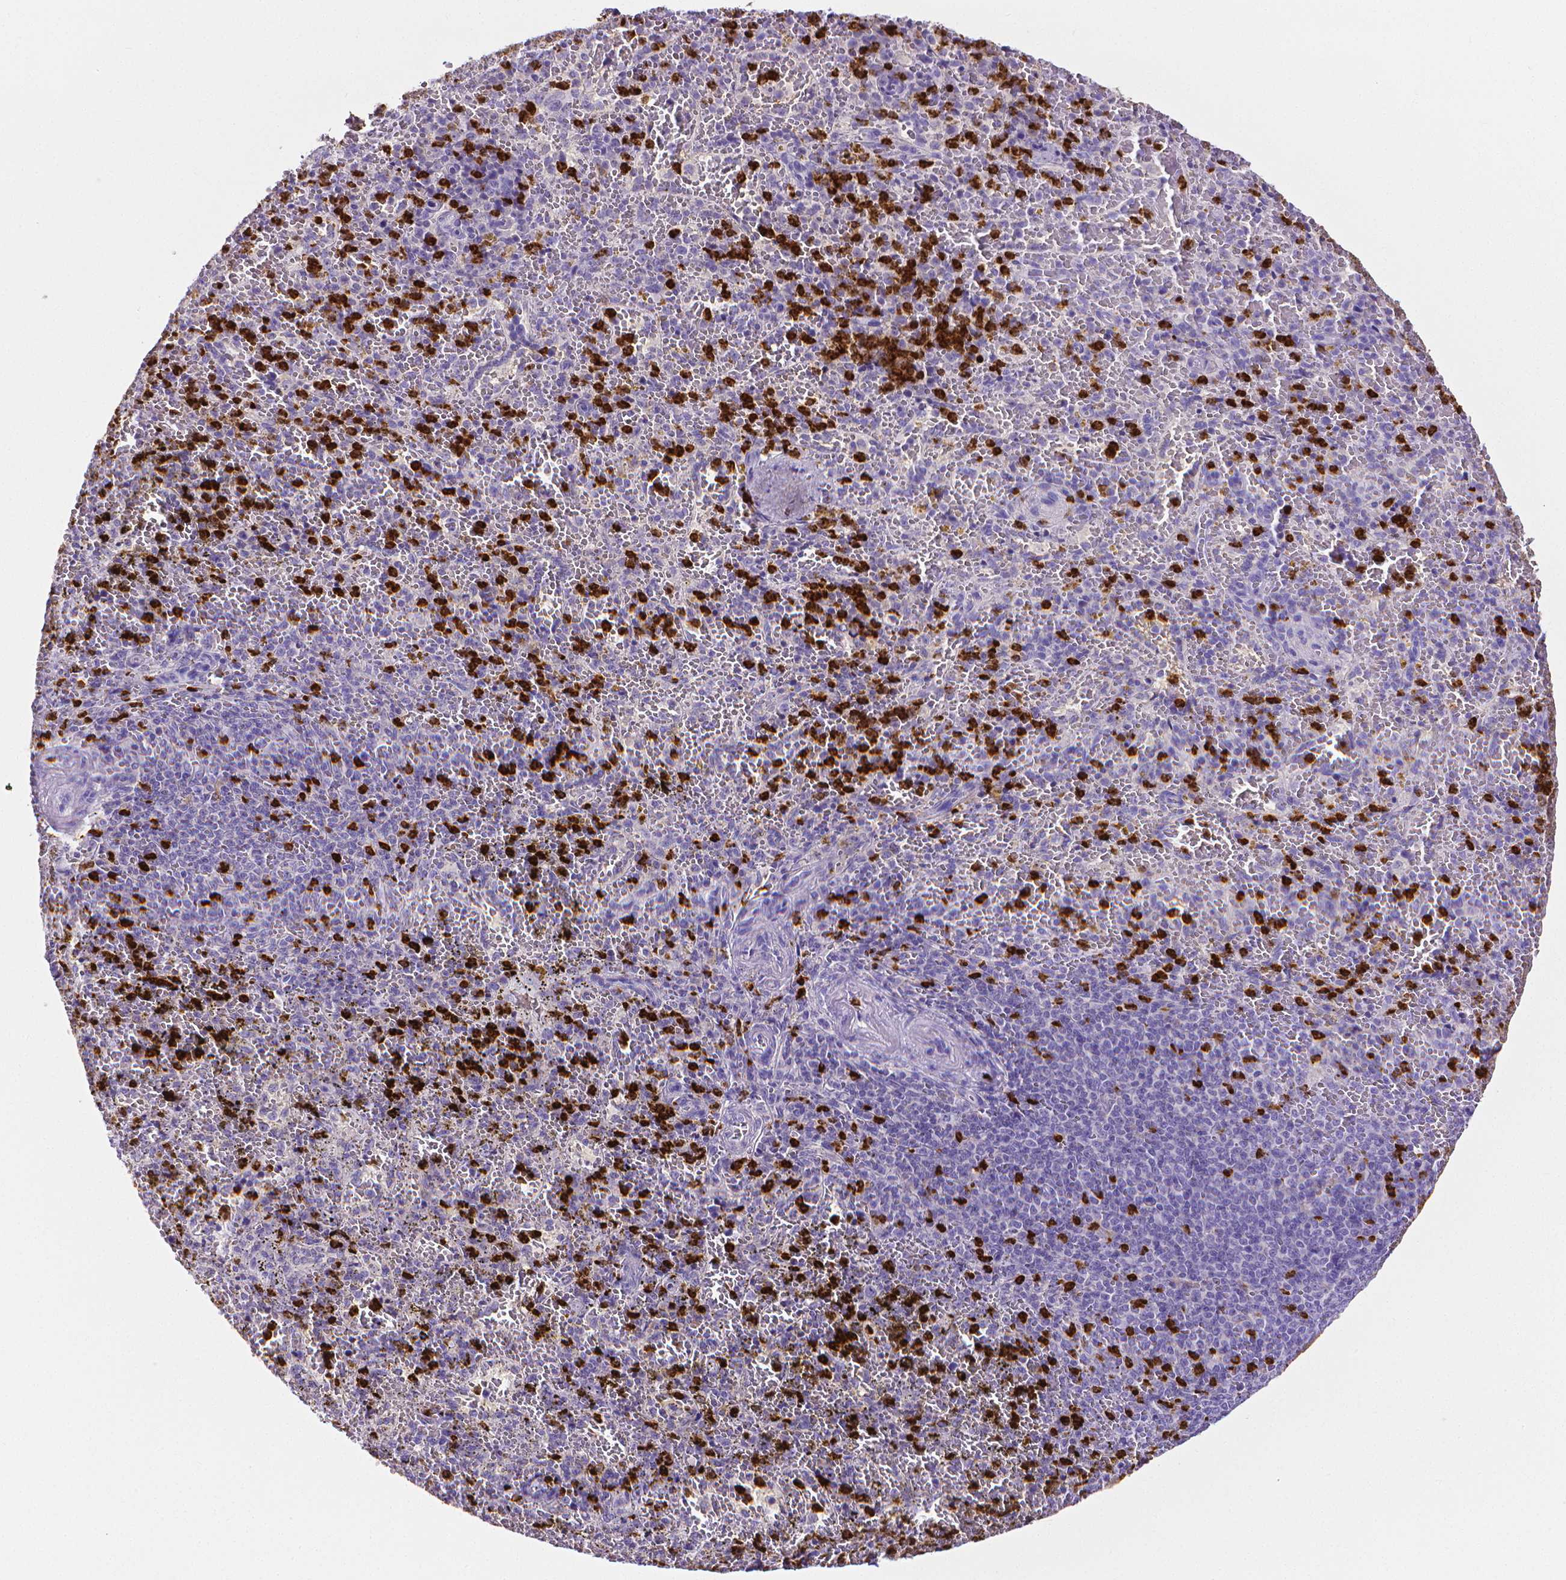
{"staining": {"intensity": "strong", "quantity": "<25%", "location": "cytoplasmic/membranous"}, "tissue": "spleen", "cell_type": "Cells in red pulp", "image_type": "normal", "snomed": [{"axis": "morphology", "description": "Normal tissue, NOS"}, {"axis": "topography", "description": "Spleen"}], "caption": "Spleen stained with immunohistochemistry displays strong cytoplasmic/membranous staining in about <25% of cells in red pulp.", "gene": "MMP9", "patient": {"sex": "female", "age": 50}}